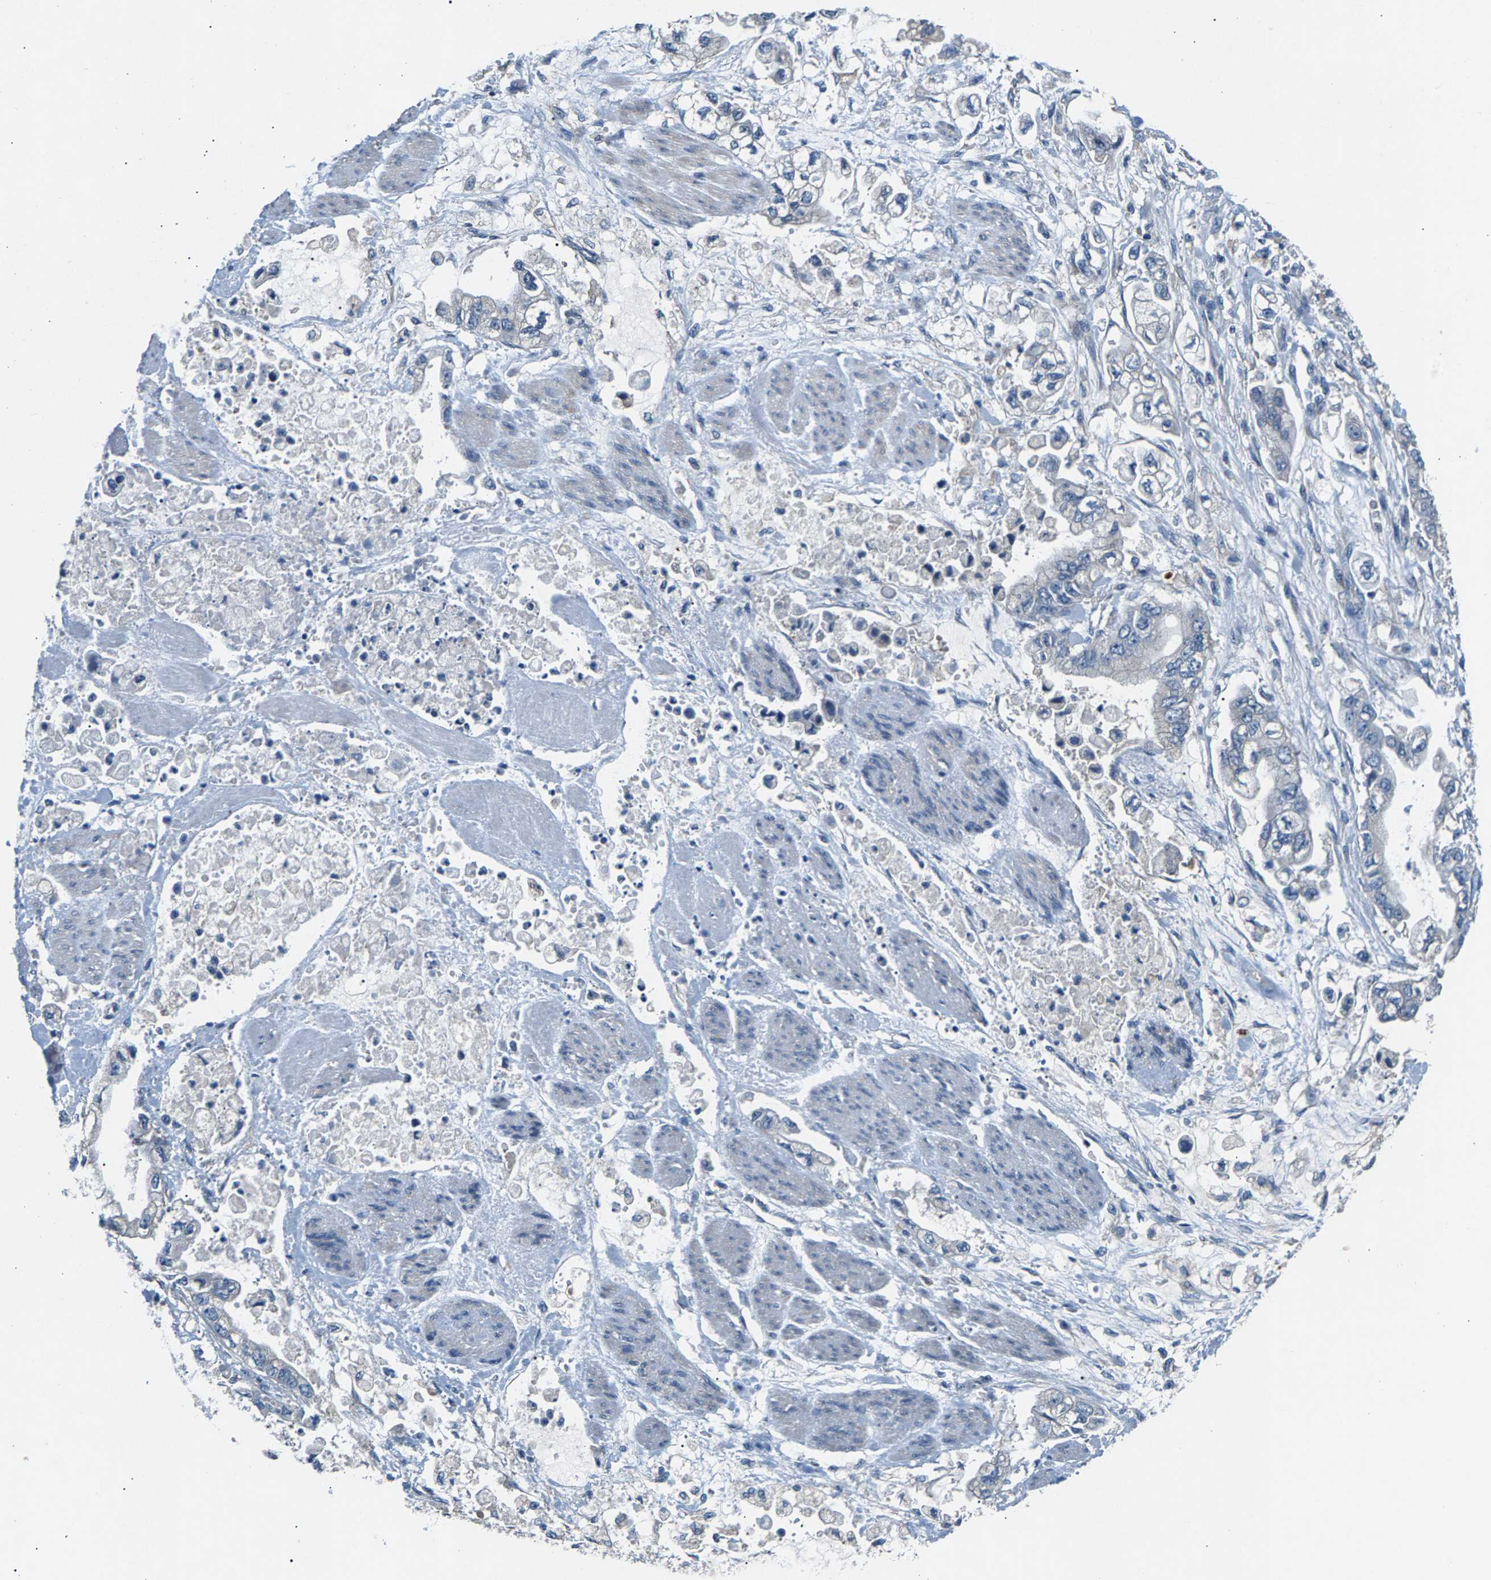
{"staining": {"intensity": "negative", "quantity": "none", "location": "none"}, "tissue": "stomach cancer", "cell_type": "Tumor cells", "image_type": "cancer", "snomed": [{"axis": "morphology", "description": "Normal tissue, NOS"}, {"axis": "morphology", "description": "Adenocarcinoma, NOS"}, {"axis": "topography", "description": "Stomach"}], "caption": "Tumor cells are negative for brown protein staining in stomach cancer.", "gene": "NT5C", "patient": {"sex": "male", "age": 62}}